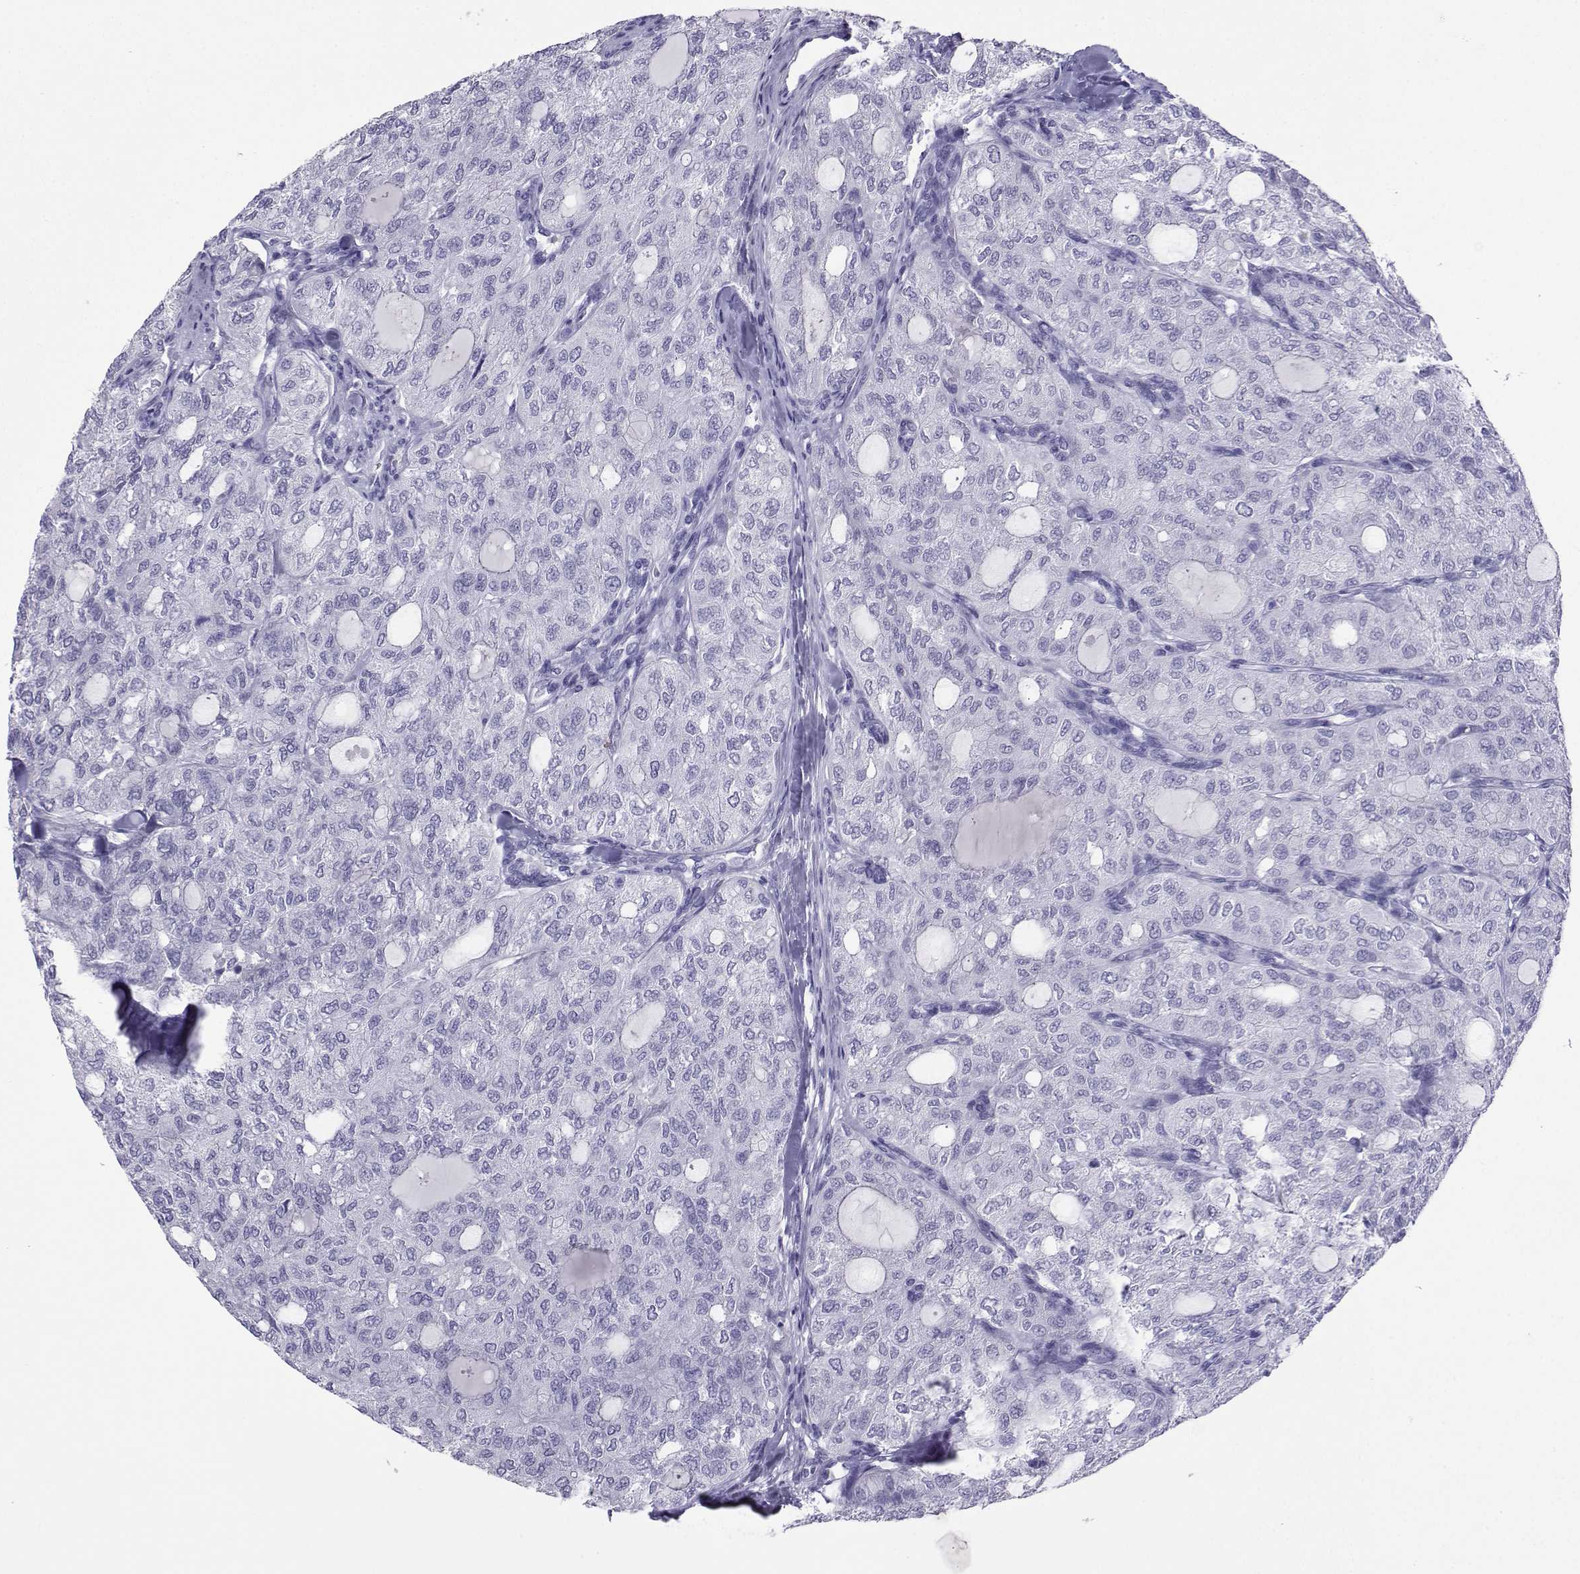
{"staining": {"intensity": "negative", "quantity": "none", "location": "none"}, "tissue": "thyroid cancer", "cell_type": "Tumor cells", "image_type": "cancer", "snomed": [{"axis": "morphology", "description": "Follicular adenoma carcinoma, NOS"}, {"axis": "topography", "description": "Thyroid gland"}], "caption": "Follicular adenoma carcinoma (thyroid) was stained to show a protein in brown. There is no significant expression in tumor cells. (Brightfield microscopy of DAB (3,3'-diaminobenzidine) IHC at high magnification).", "gene": "LORICRIN", "patient": {"sex": "male", "age": 75}}